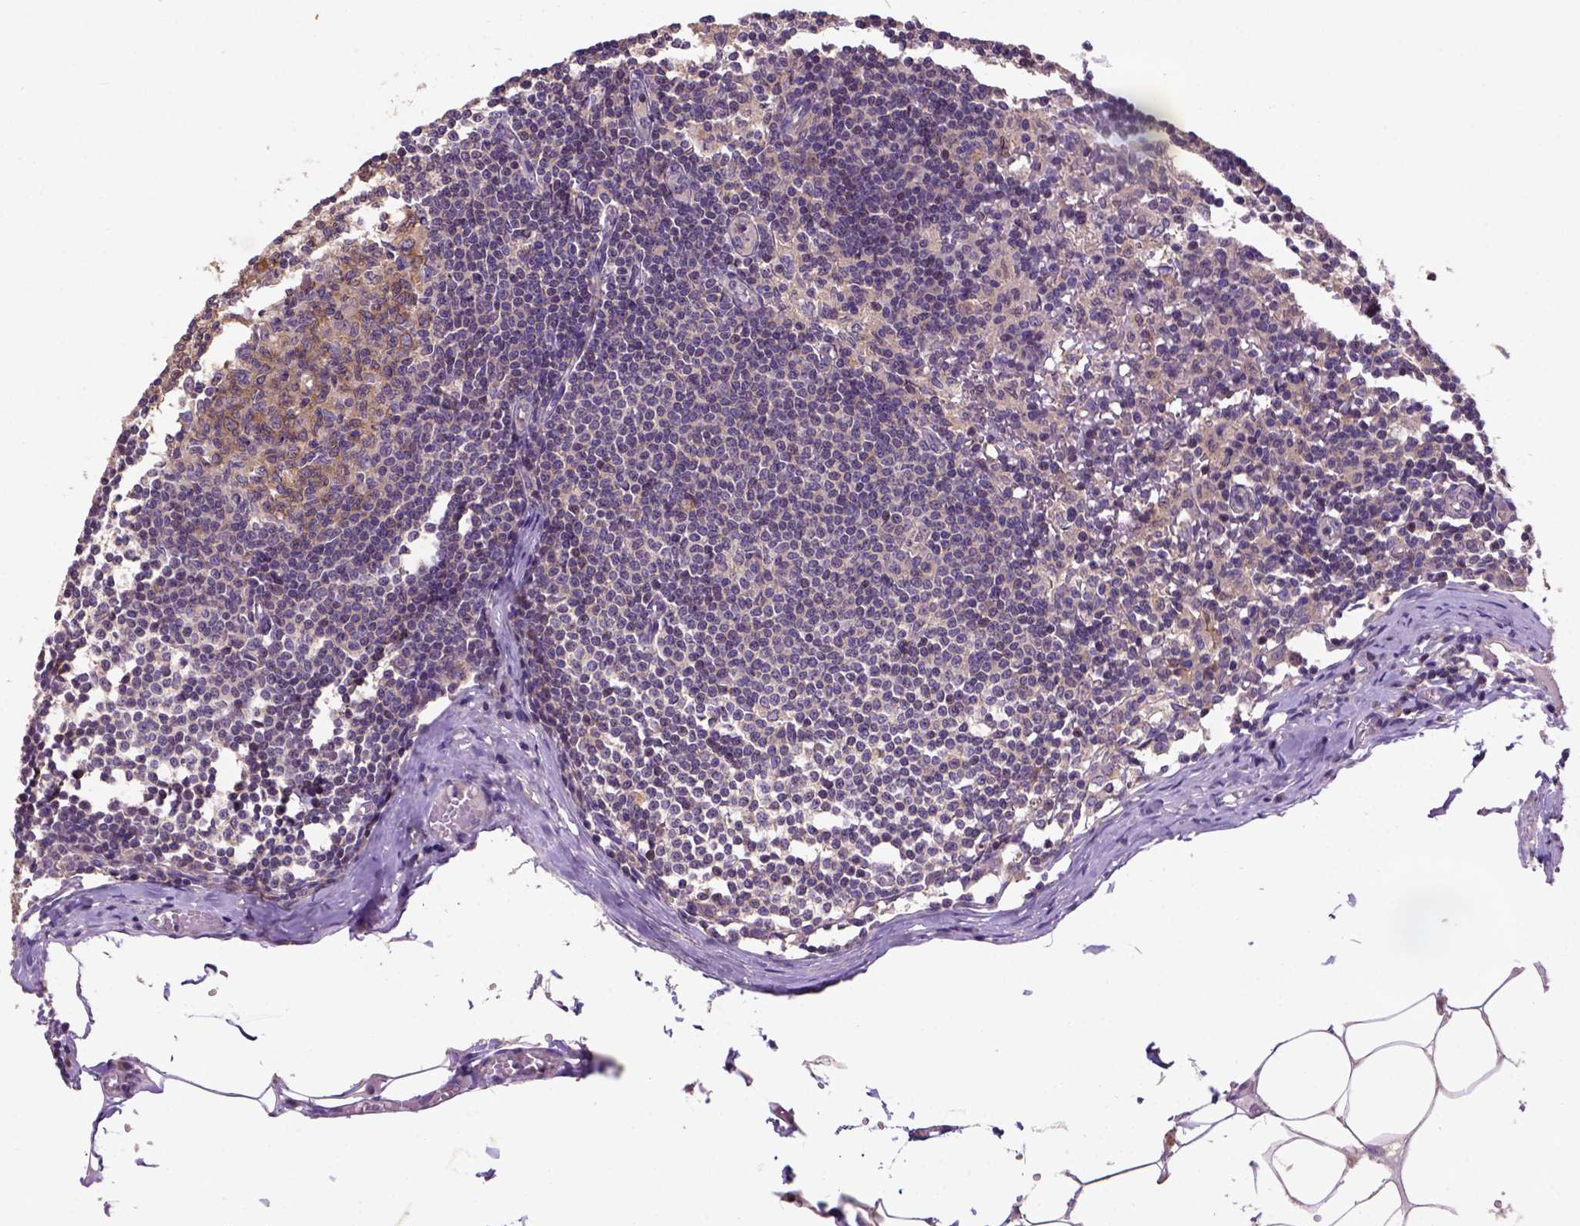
{"staining": {"intensity": "moderate", "quantity": ">75%", "location": "cytoplasmic/membranous"}, "tissue": "lymph node", "cell_type": "Germinal center cells", "image_type": "normal", "snomed": [{"axis": "morphology", "description": "Normal tissue, NOS"}, {"axis": "topography", "description": "Lymph node"}], "caption": "Brown immunohistochemical staining in benign lymph node displays moderate cytoplasmic/membranous expression in about >75% of germinal center cells. (DAB IHC, brown staining for protein, blue staining for nuclei).", "gene": "KBTBD8", "patient": {"sex": "female", "age": 69}}